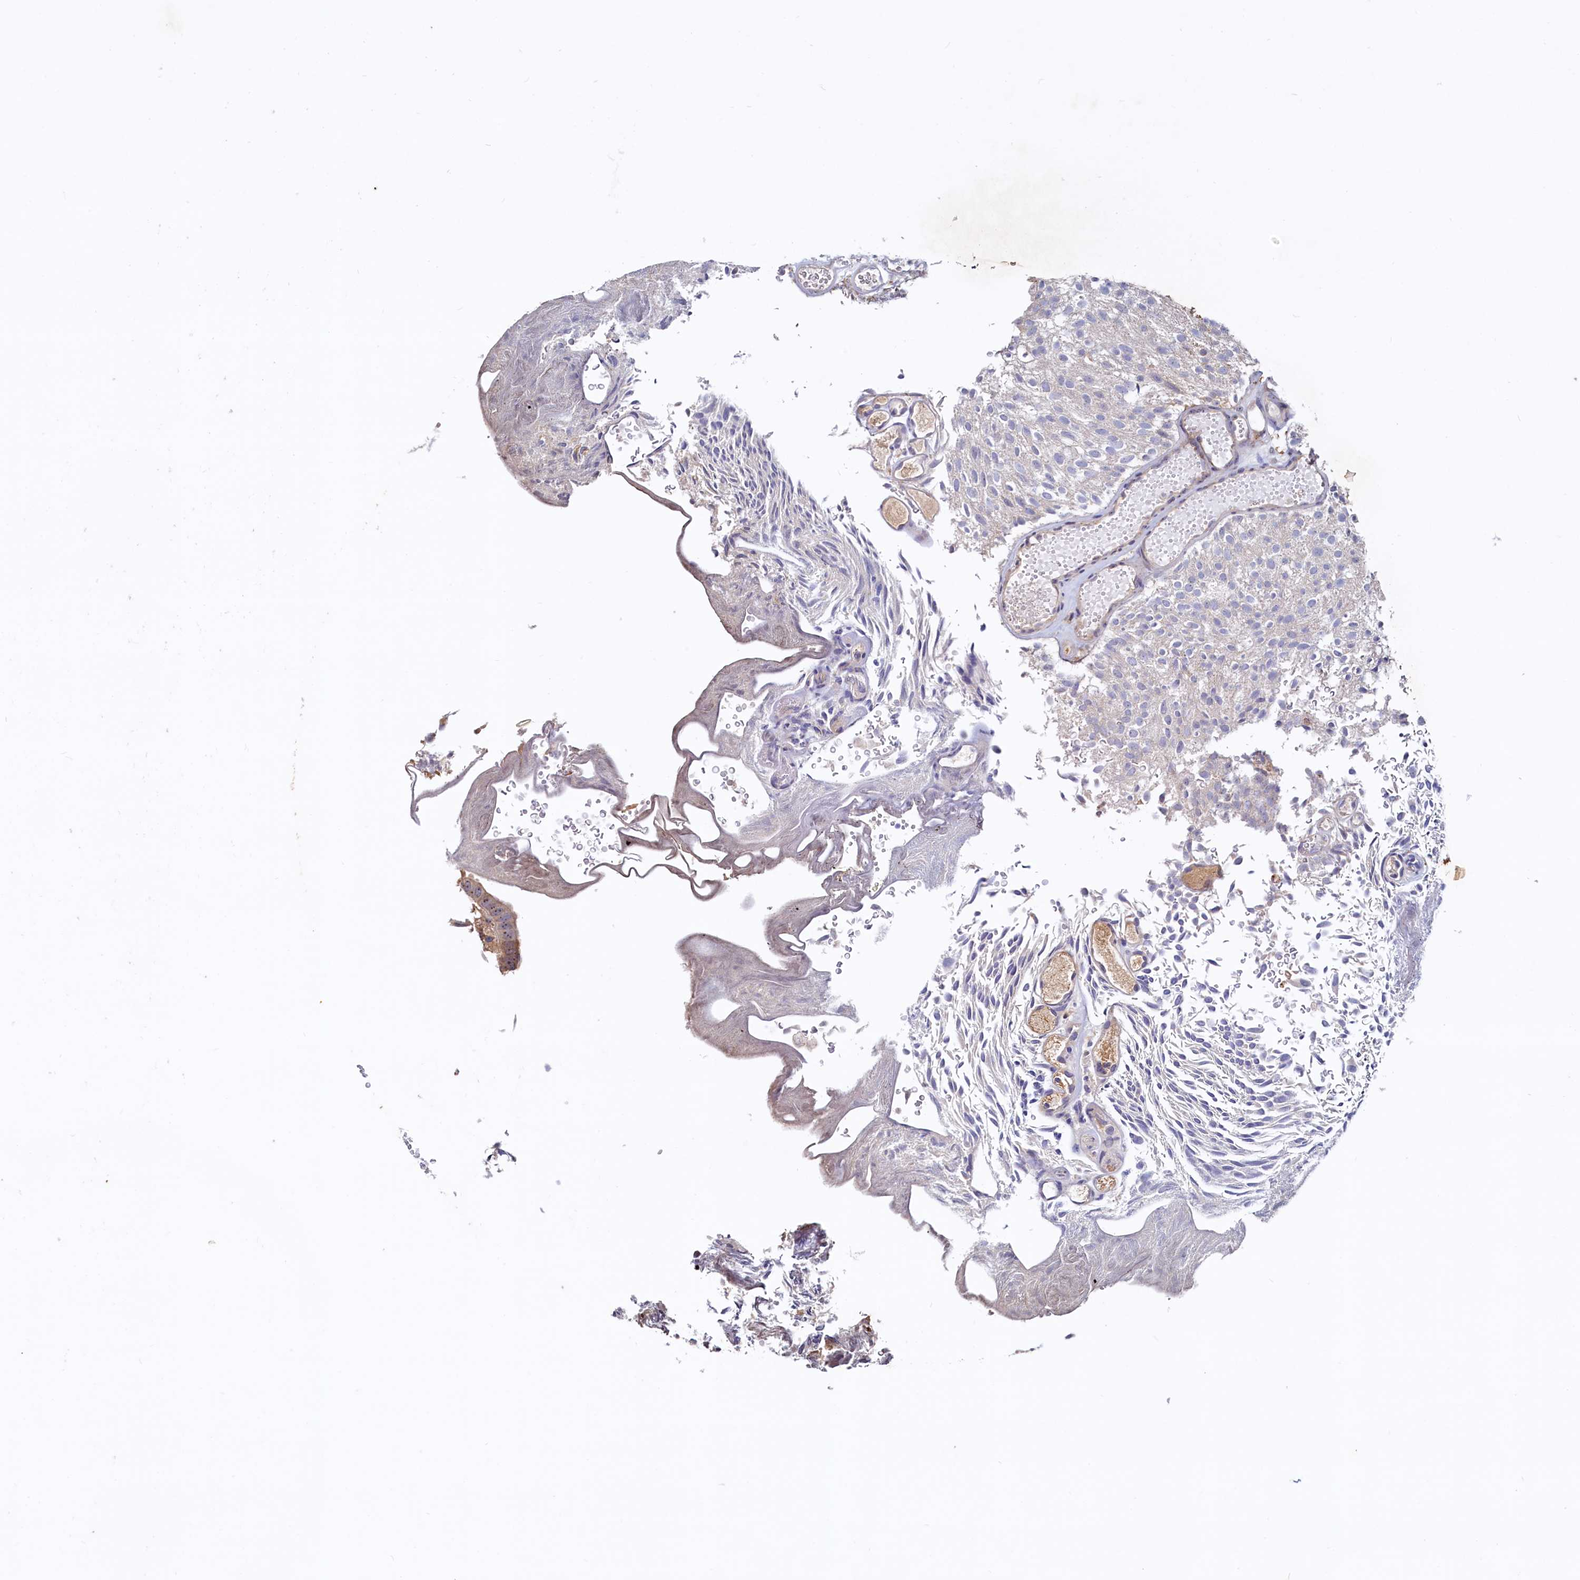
{"staining": {"intensity": "weak", "quantity": "<25%", "location": "cytoplasmic/membranous"}, "tissue": "urothelial cancer", "cell_type": "Tumor cells", "image_type": "cancer", "snomed": [{"axis": "morphology", "description": "Urothelial carcinoma, Low grade"}, {"axis": "topography", "description": "Urinary bladder"}], "caption": "This is an IHC micrograph of urothelial cancer. There is no expression in tumor cells.", "gene": "RGS7BP", "patient": {"sex": "male", "age": 78}}